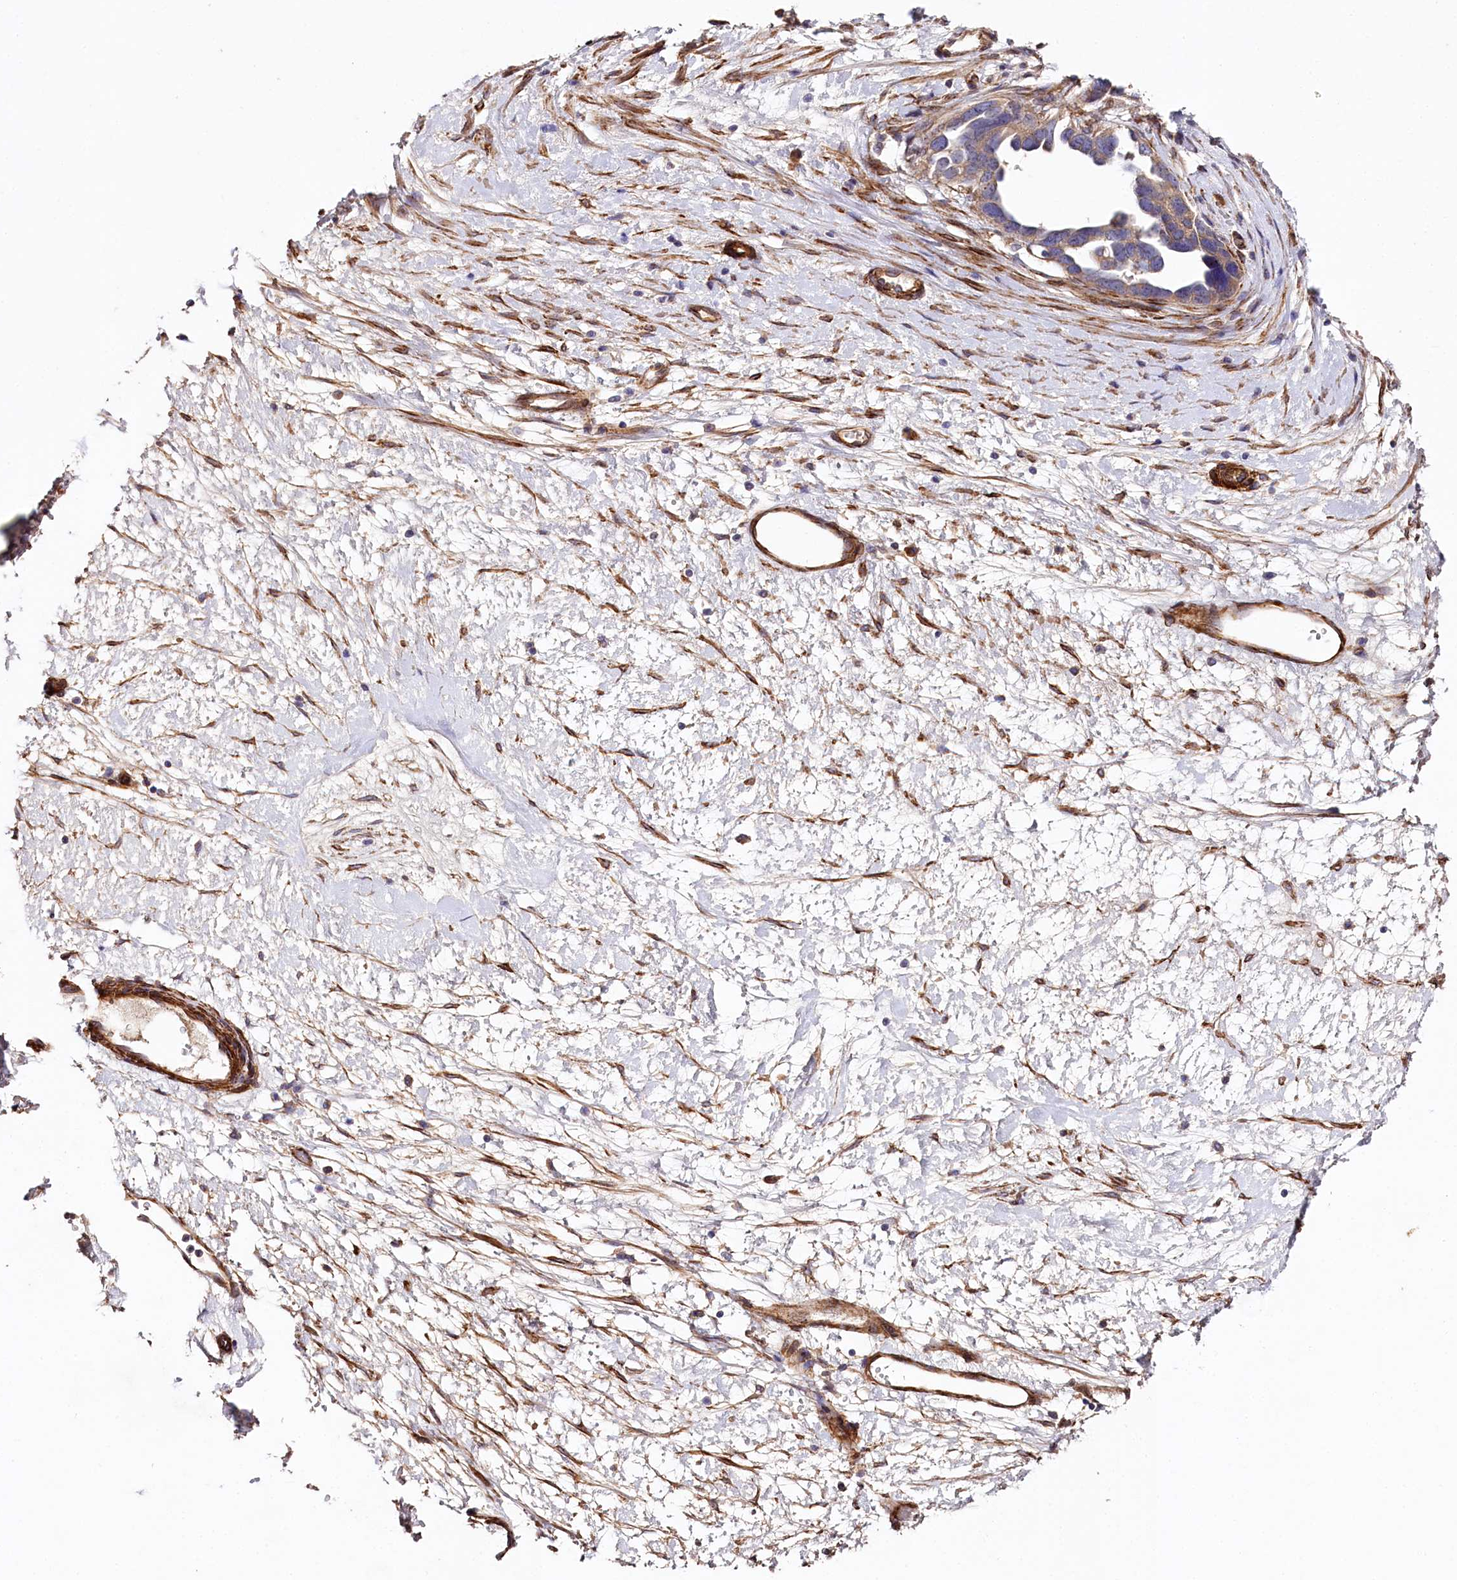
{"staining": {"intensity": "weak", "quantity": "25%-75%", "location": "cytoplasmic/membranous"}, "tissue": "ovarian cancer", "cell_type": "Tumor cells", "image_type": "cancer", "snomed": [{"axis": "morphology", "description": "Cystadenocarcinoma, serous, NOS"}, {"axis": "topography", "description": "Ovary"}], "caption": "Immunohistochemistry (IHC) photomicrograph of neoplastic tissue: human ovarian cancer stained using IHC shows low levels of weak protein expression localized specifically in the cytoplasmic/membranous of tumor cells, appearing as a cytoplasmic/membranous brown color.", "gene": "SPATS2", "patient": {"sex": "female", "age": 54}}